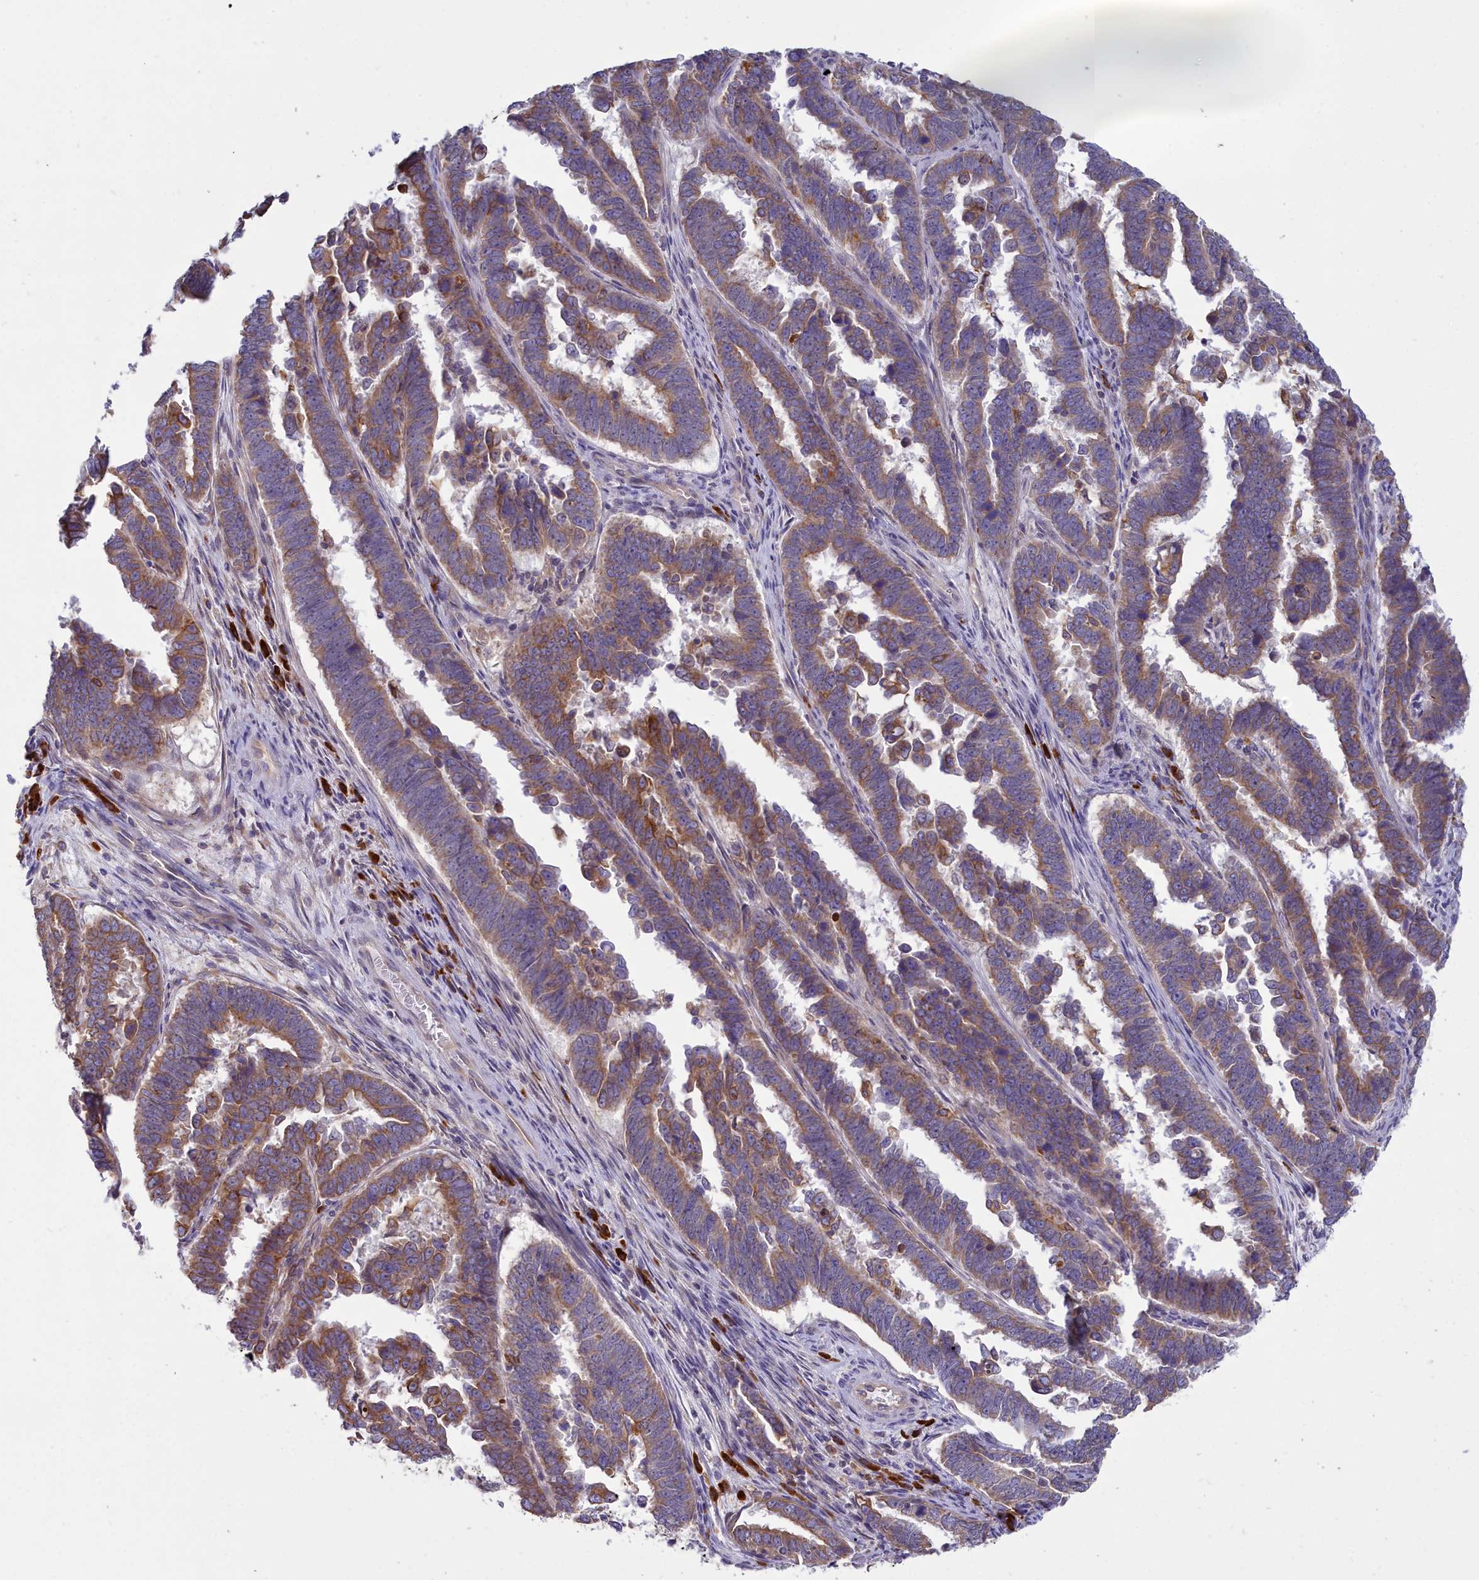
{"staining": {"intensity": "moderate", "quantity": ">75%", "location": "cytoplasmic/membranous"}, "tissue": "endometrial cancer", "cell_type": "Tumor cells", "image_type": "cancer", "snomed": [{"axis": "morphology", "description": "Adenocarcinoma, NOS"}, {"axis": "topography", "description": "Endometrium"}], "caption": "Moderate cytoplasmic/membranous positivity is present in about >75% of tumor cells in endometrial cancer (adenocarcinoma). The protein of interest is shown in brown color, while the nuclei are stained blue.", "gene": "HM13", "patient": {"sex": "female", "age": 75}}